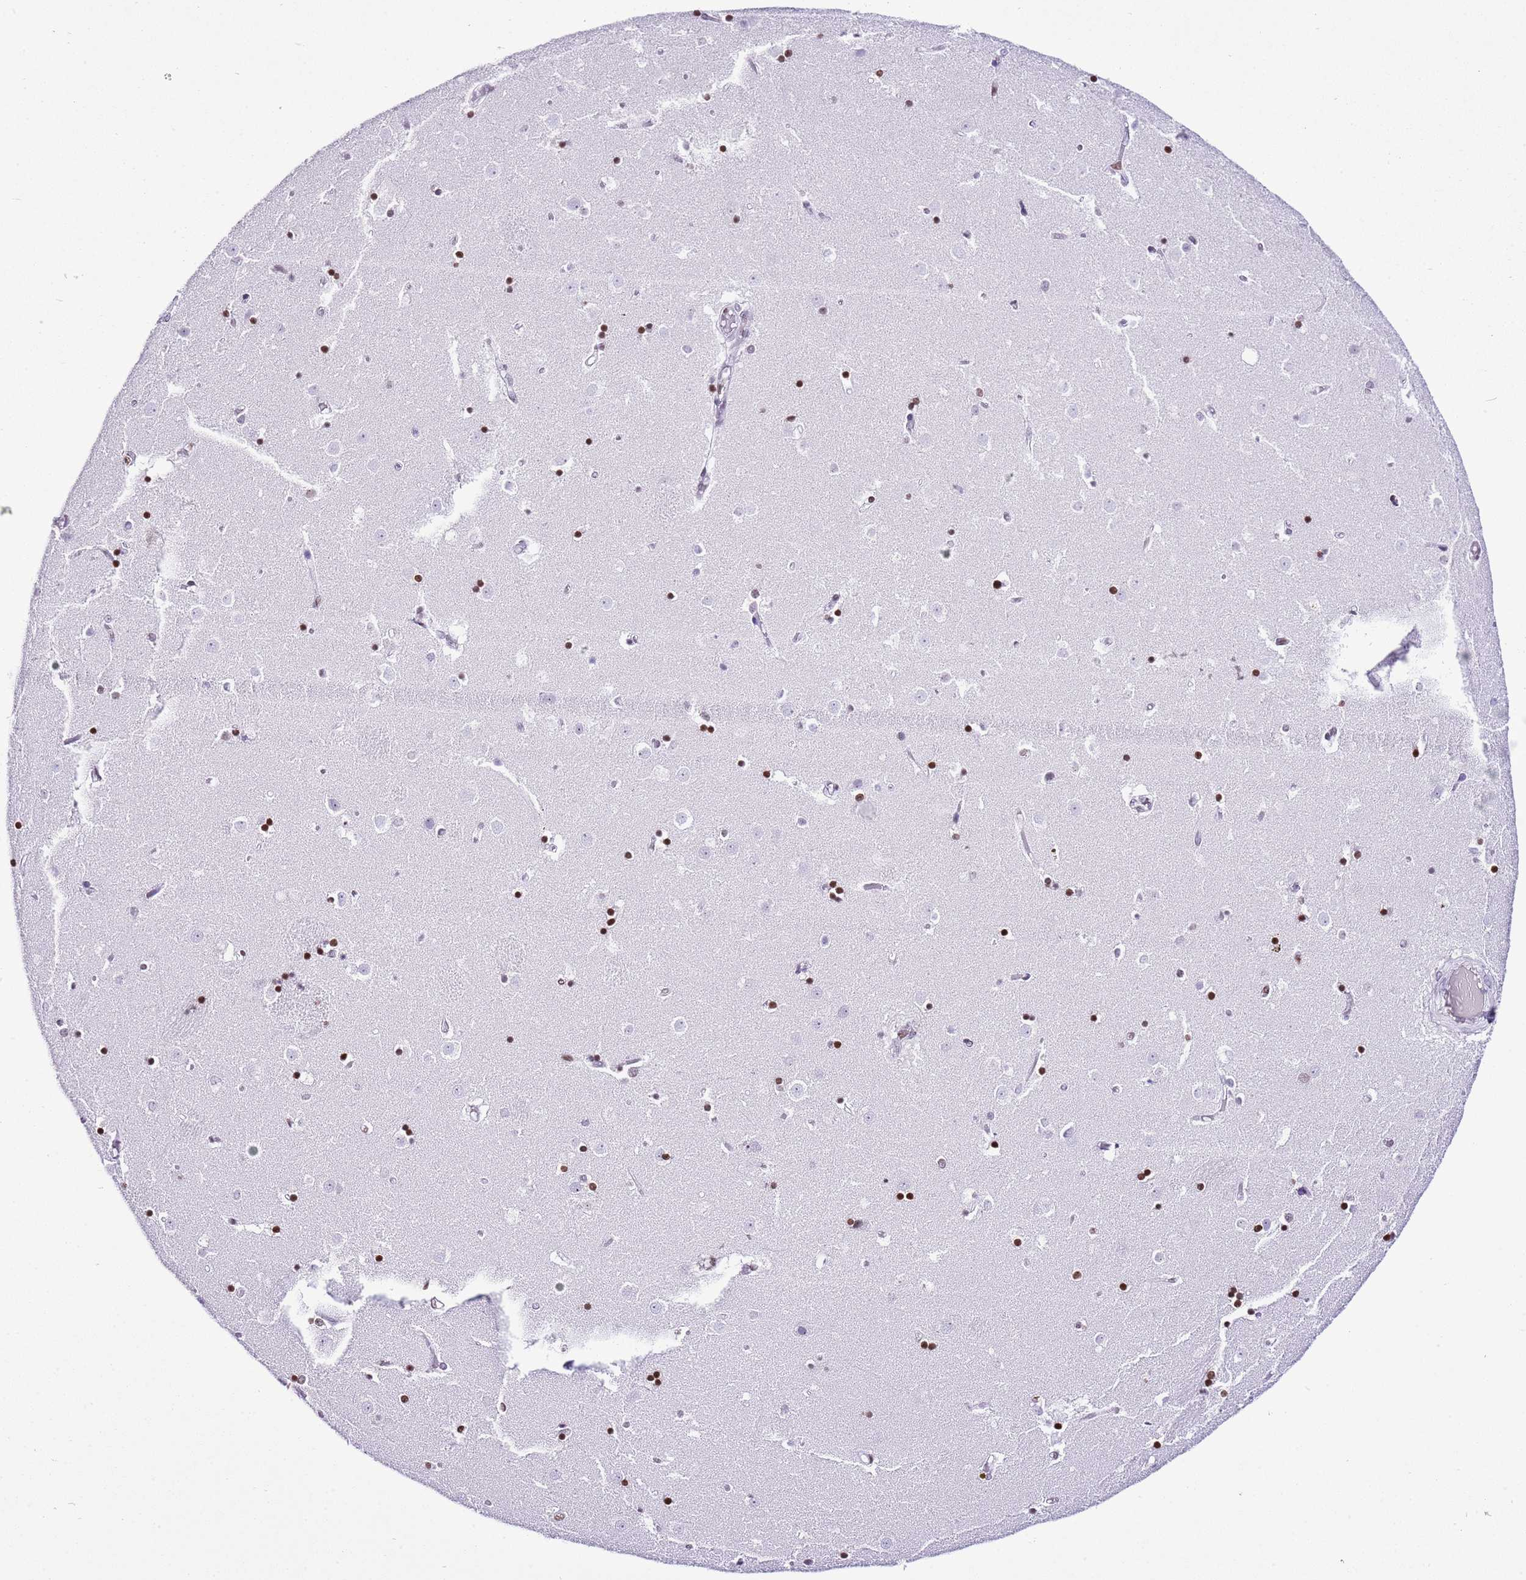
{"staining": {"intensity": "negative", "quantity": "none", "location": "none"}, "tissue": "caudate", "cell_type": "Glial cells", "image_type": "normal", "snomed": [{"axis": "morphology", "description": "Normal tissue, NOS"}, {"axis": "topography", "description": "Lateral ventricle wall"}], "caption": "A micrograph of human caudate is negative for staining in glial cells. Nuclei are stained in blue.", "gene": "PRR15", "patient": {"sex": "female", "age": 52}}